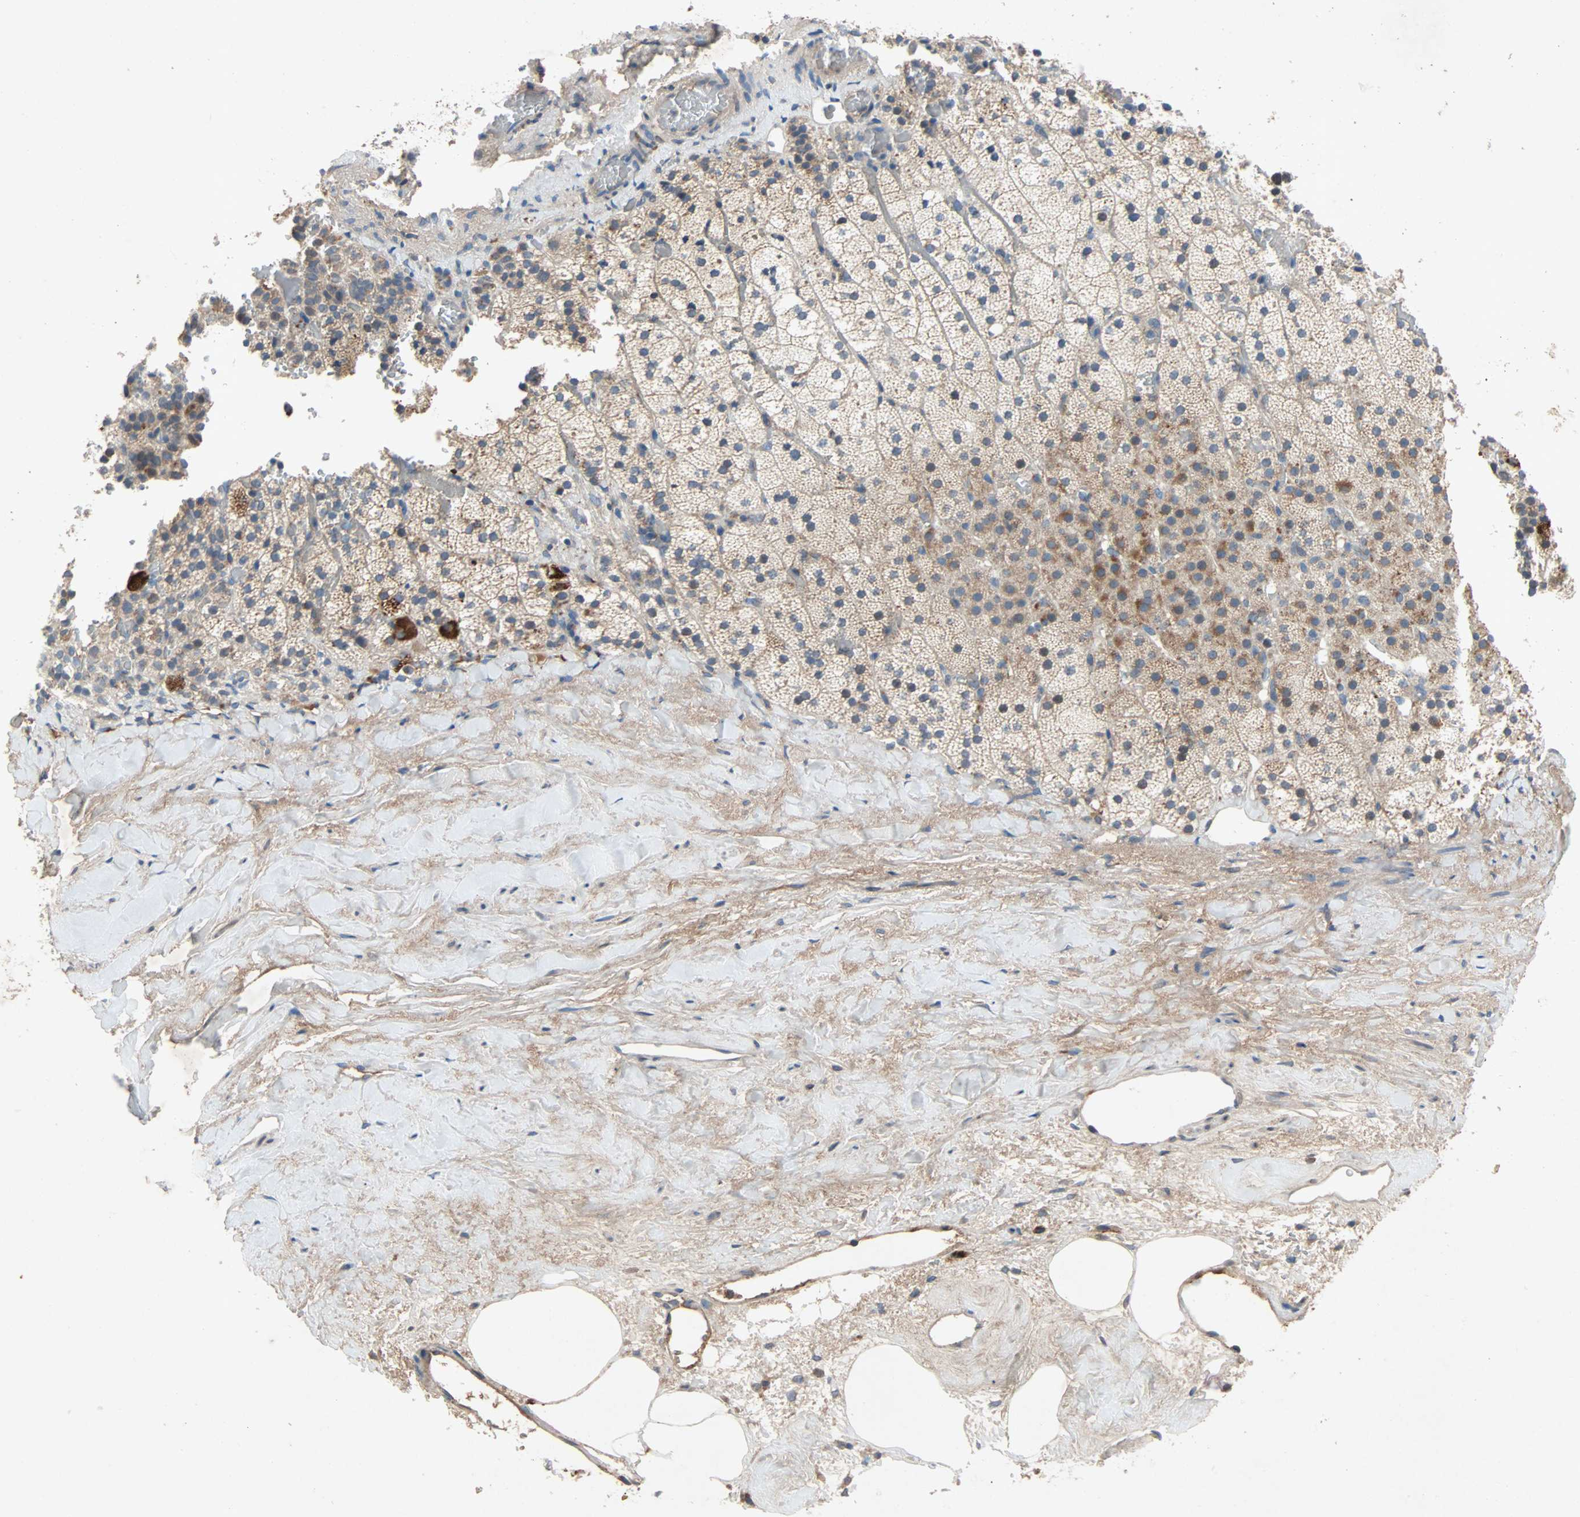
{"staining": {"intensity": "strong", "quantity": "25%-75%", "location": "cytoplasmic/membranous"}, "tissue": "adrenal gland", "cell_type": "Glandular cells", "image_type": "normal", "snomed": [{"axis": "morphology", "description": "Normal tissue, NOS"}, {"axis": "topography", "description": "Adrenal gland"}], "caption": "An image of adrenal gland stained for a protein shows strong cytoplasmic/membranous brown staining in glandular cells. The staining was performed using DAB, with brown indicating positive protein expression. Nuclei are stained blue with hematoxylin.", "gene": "XYLT1", "patient": {"sex": "male", "age": 35}}